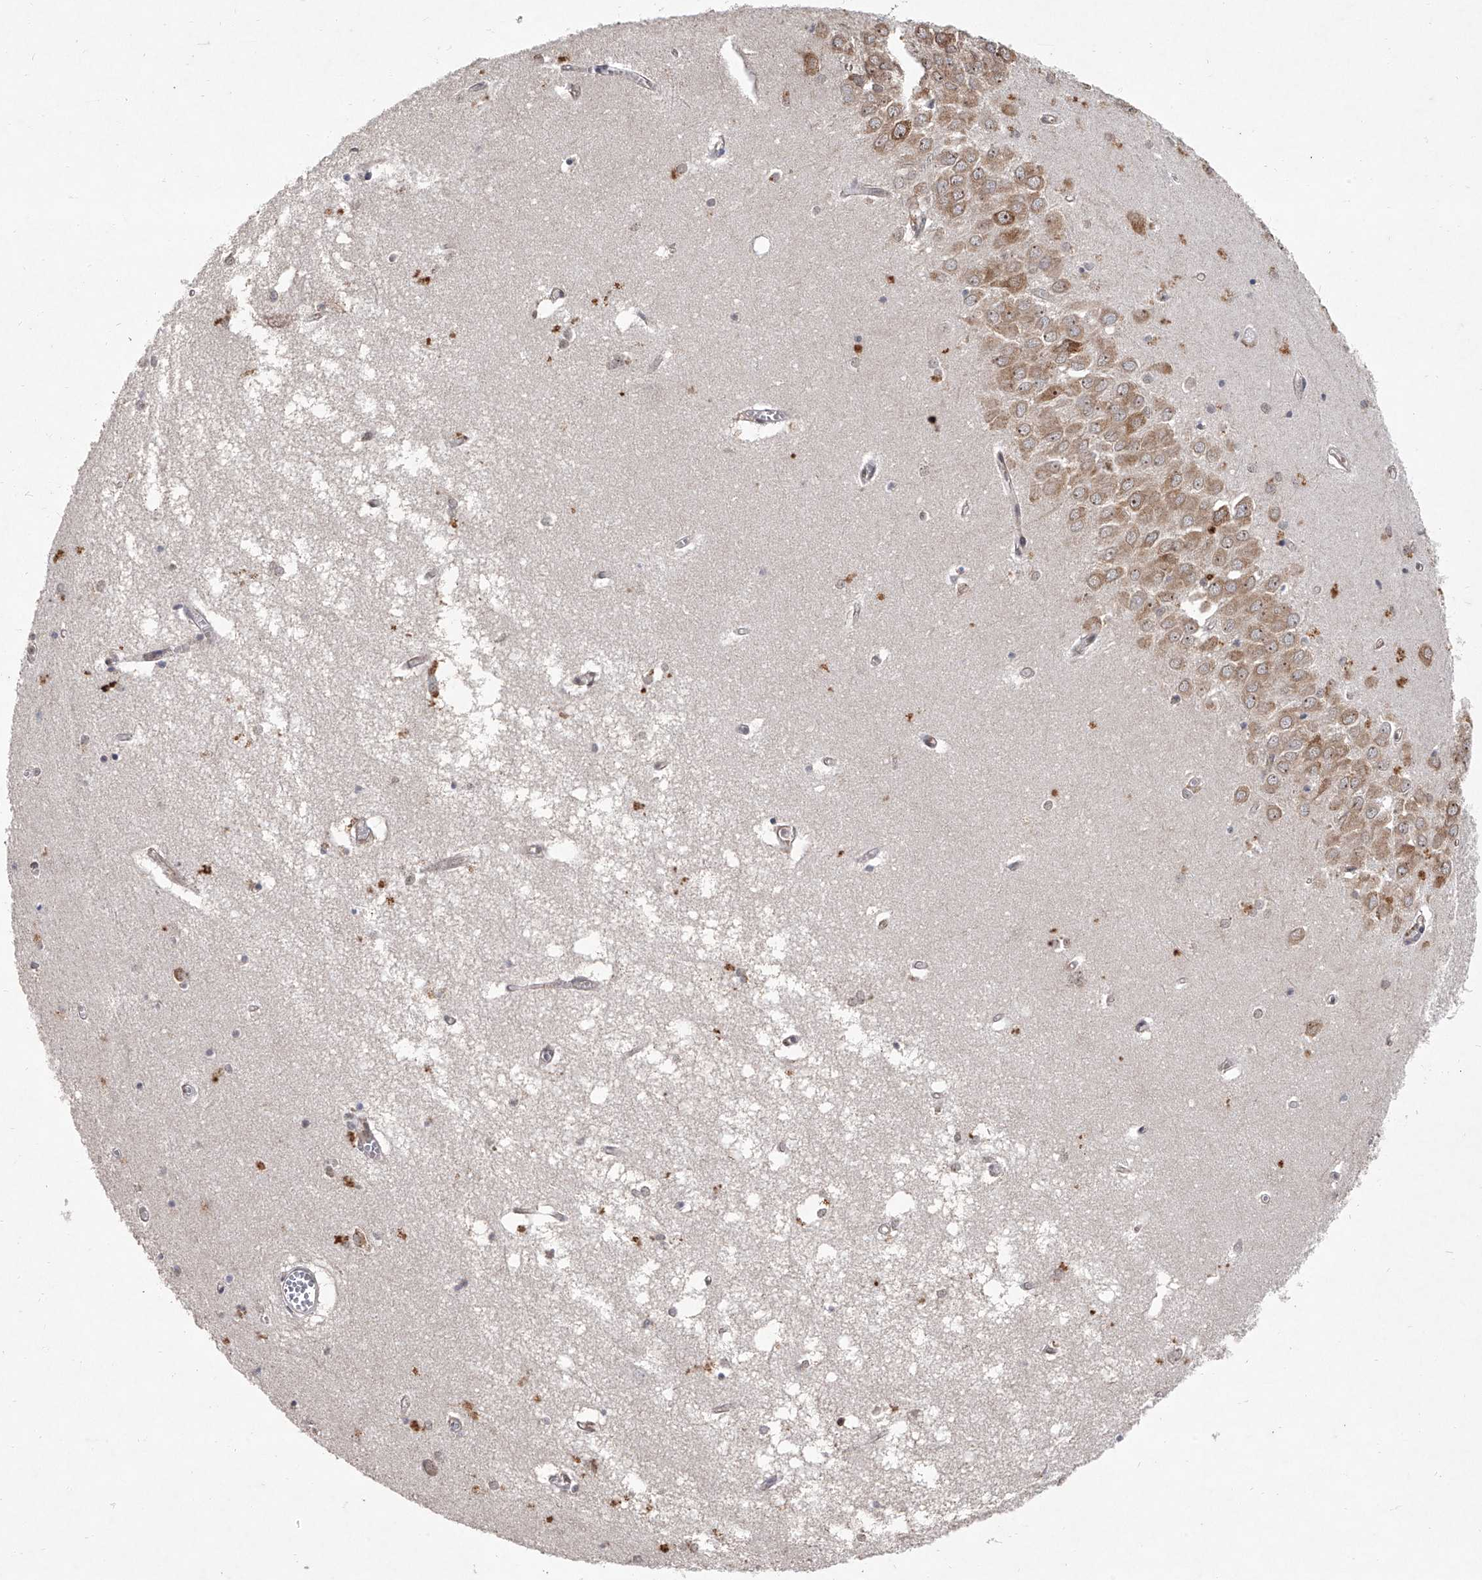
{"staining": {"intensity": "negative", "quantity": "none", "location": "none"}, "tissue": "hippocampus", "cell_type": "Glial cells", "image_type": "normal", "snomed": [{"axis": "morphology", "description": "Normal tissue, NOS"}, {"axis": "topography", "description": "Hippocampus"}], "caption": "High power microscopy micrograph of an immunohistochemistry micrograph of unremarkable hippocampus, revealing no significant staining in glial cells.", "gene": "EIF2S2", "patient": {"sex": "male", "age": 70}}